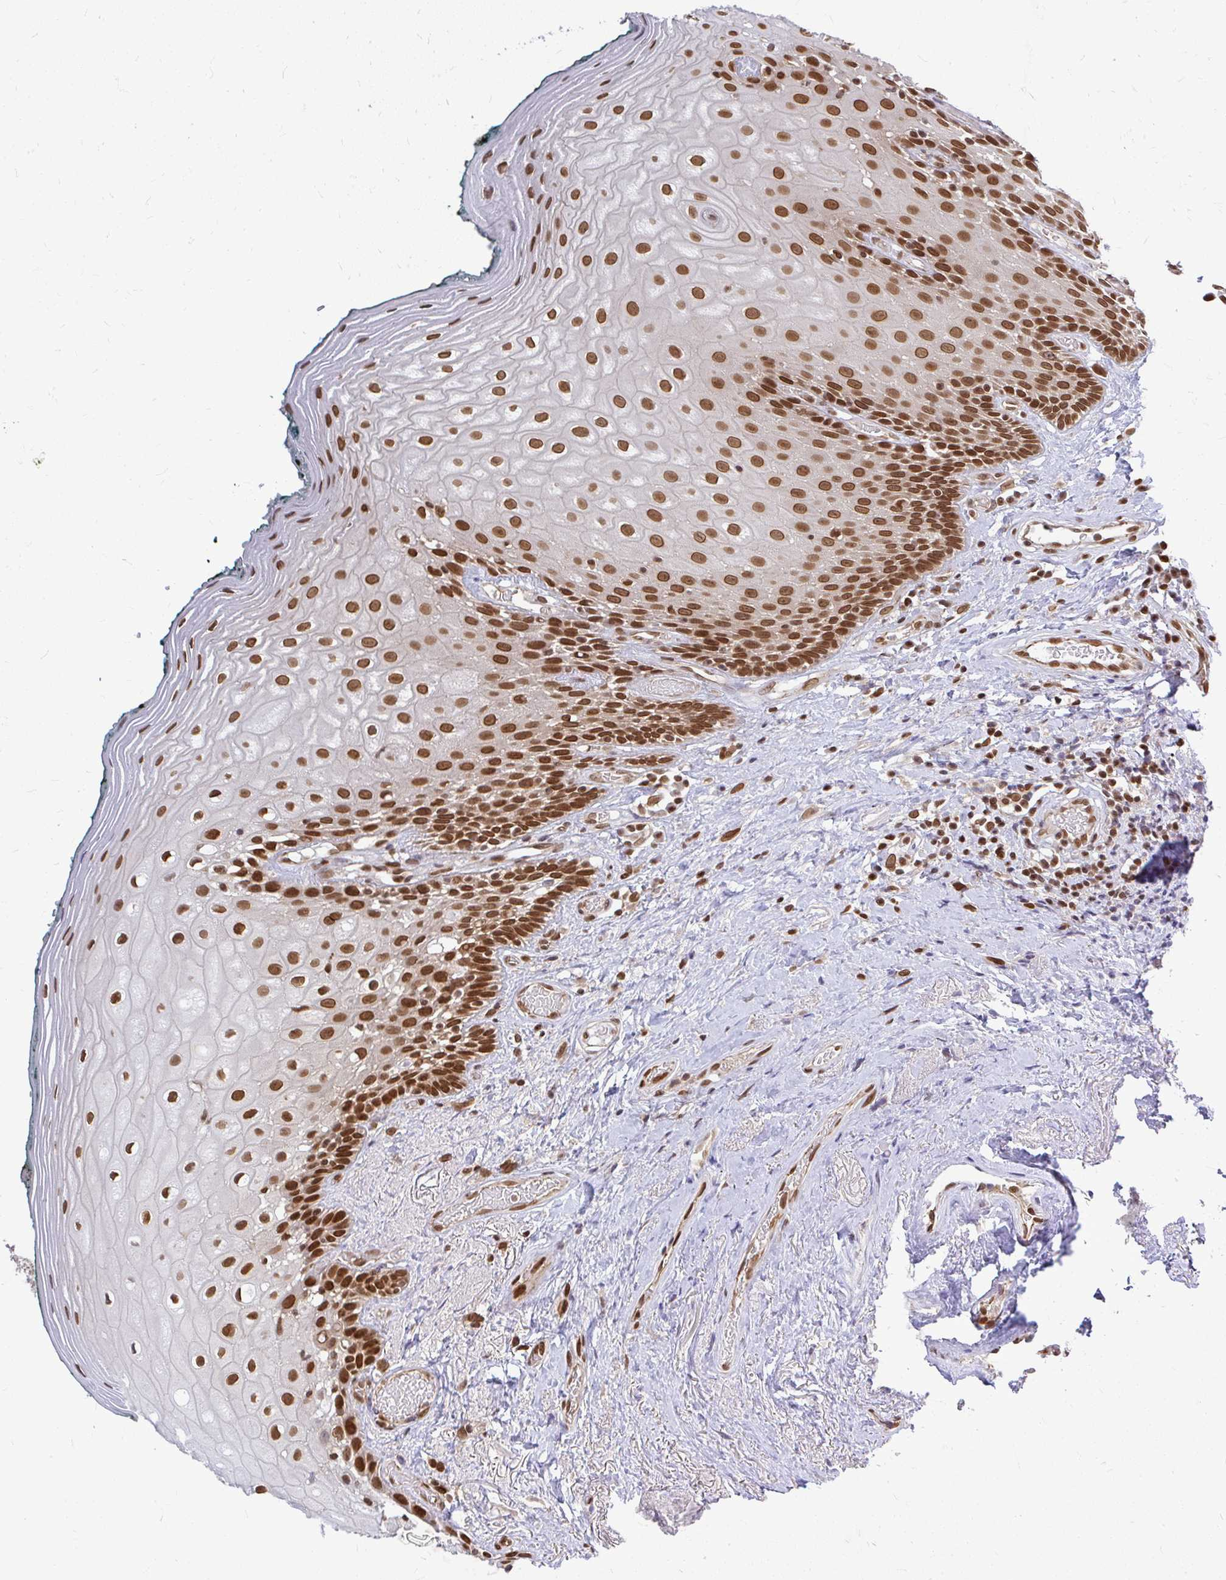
{"staining": {"intensity": "strong", "quantity": ">75%", "location": "cytoplasmic/membranous,nuclear"}, "tissue": "oral mucosa", "cell_type": "Squamous epithelial cells", "image_type": "normal", "snomed": [{"axis": "morphology", "description": "Normal tissue, NOS"}, {"axis": "morphology", "description": "Squamous cell carcinoma, NOS"}, {"axis": "topography", "description": "Oral tissue"}, {"axis": "topography", "description": "Head-Neck"}], "caption": "IHC (DAB (3,3'-diaminobenzidine)) staining of benign human oral mucosa shows strong cytoplasmic/membranous,nuclear protein positivity in approximately >75% of squamous epithelial cells.", "gene": "XPO1", "patient": {"sex": "male", "age": 64}}